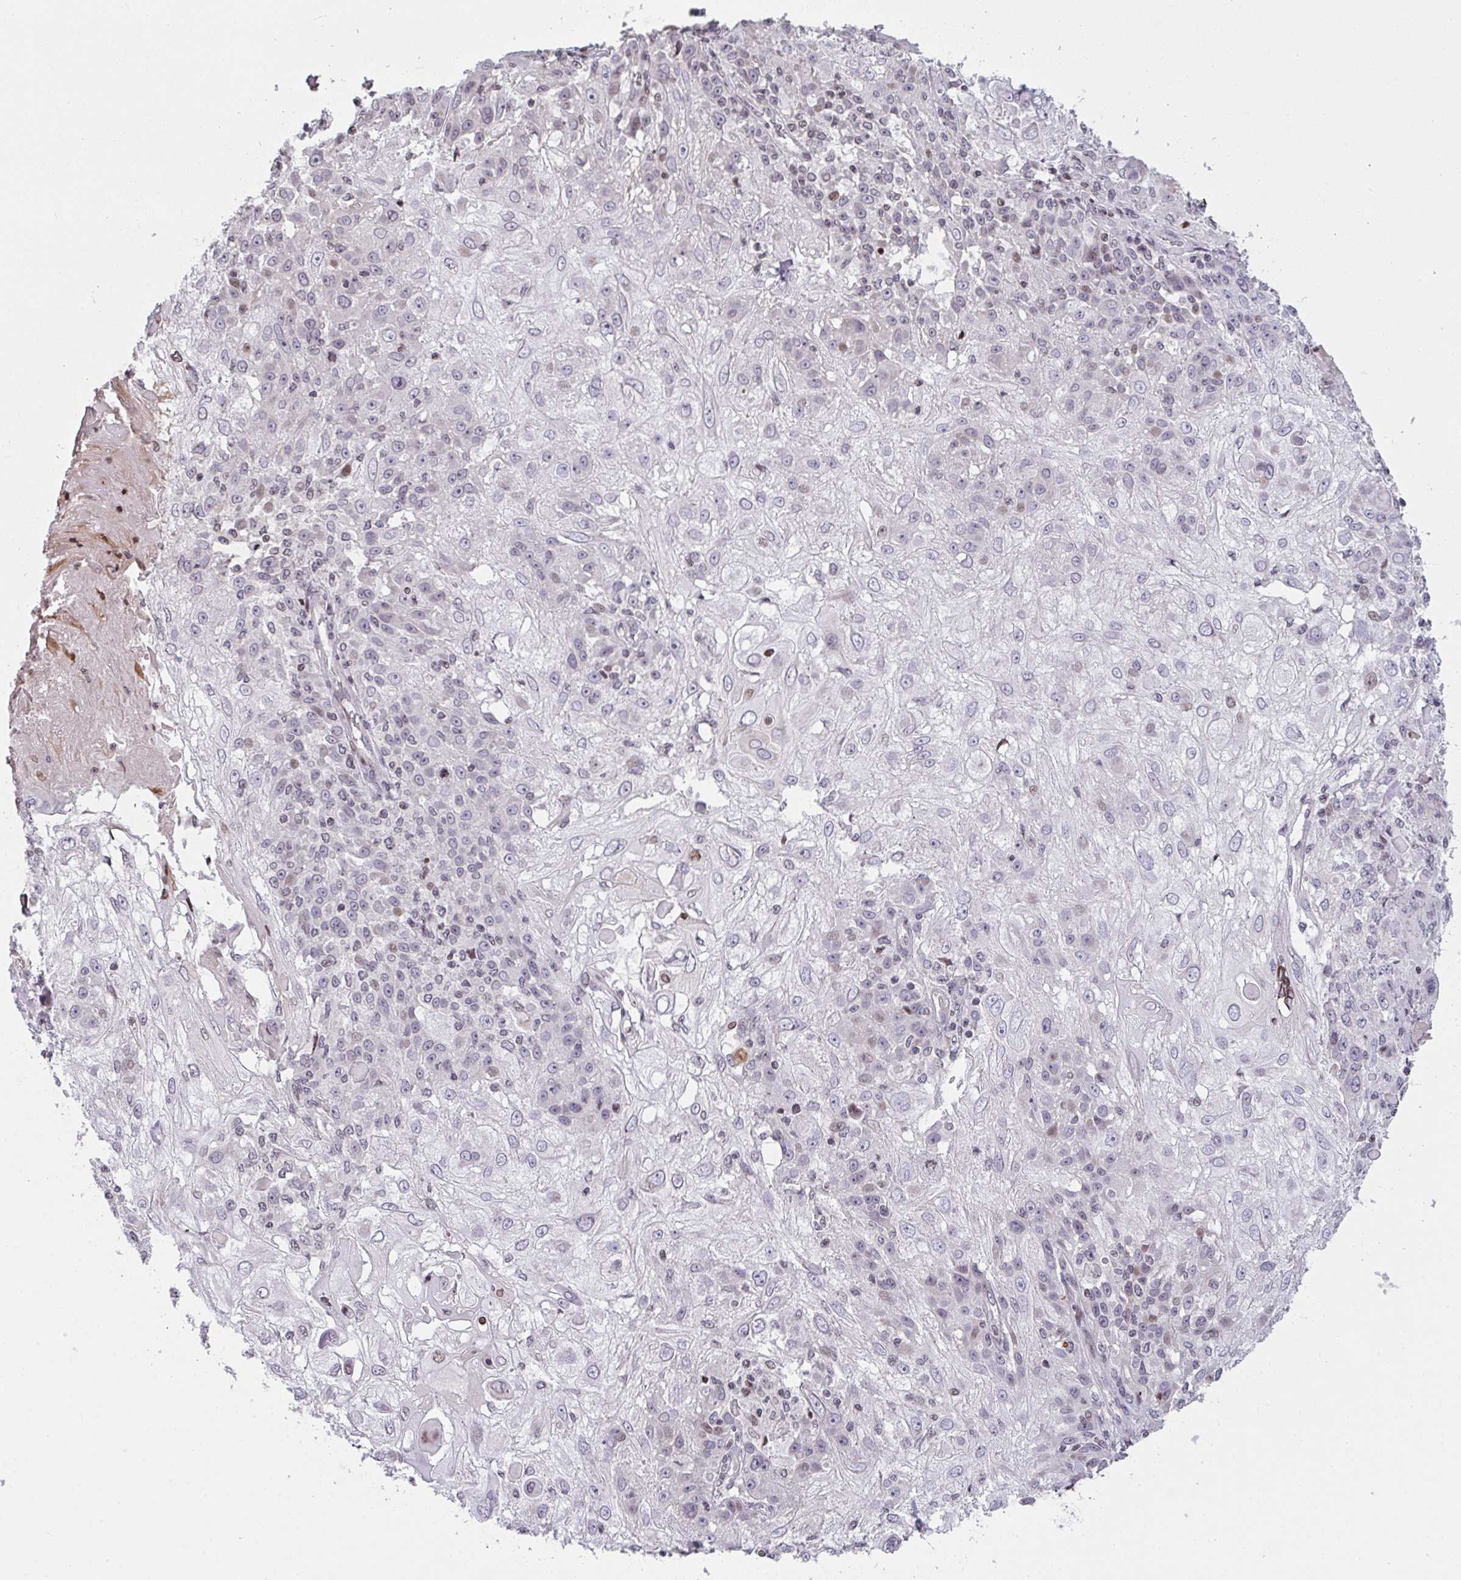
{"staining": {"intensity": "weak", "quantity": "<25%", "location": "nuclear"}, "tissue": "skin cancer", "cell_type": "Tumor cells", "image_type": "cancer", "snomed": [{"axis": "morphology", "description": "Normal tissue, NOS"}, {"axis": "morphology", "description": "Squamous cell carcinoma, NOS"}, {"axis": "topography", "description": "Skin"}], "caption": "High magnification brightfield microscopy of skin squamous cell carcinoma stained with DAB (brown) and counterstained with hematoxylin (blue): tumor cells show no significant staining. The staining was performed using DAB to visualize the protein expression in brown, while the nuclei were stained in blue with hematoxylin (Magnification: 20x).", "gene": "PCDHB8", "patient": {"sex": "female", "age": 83}}